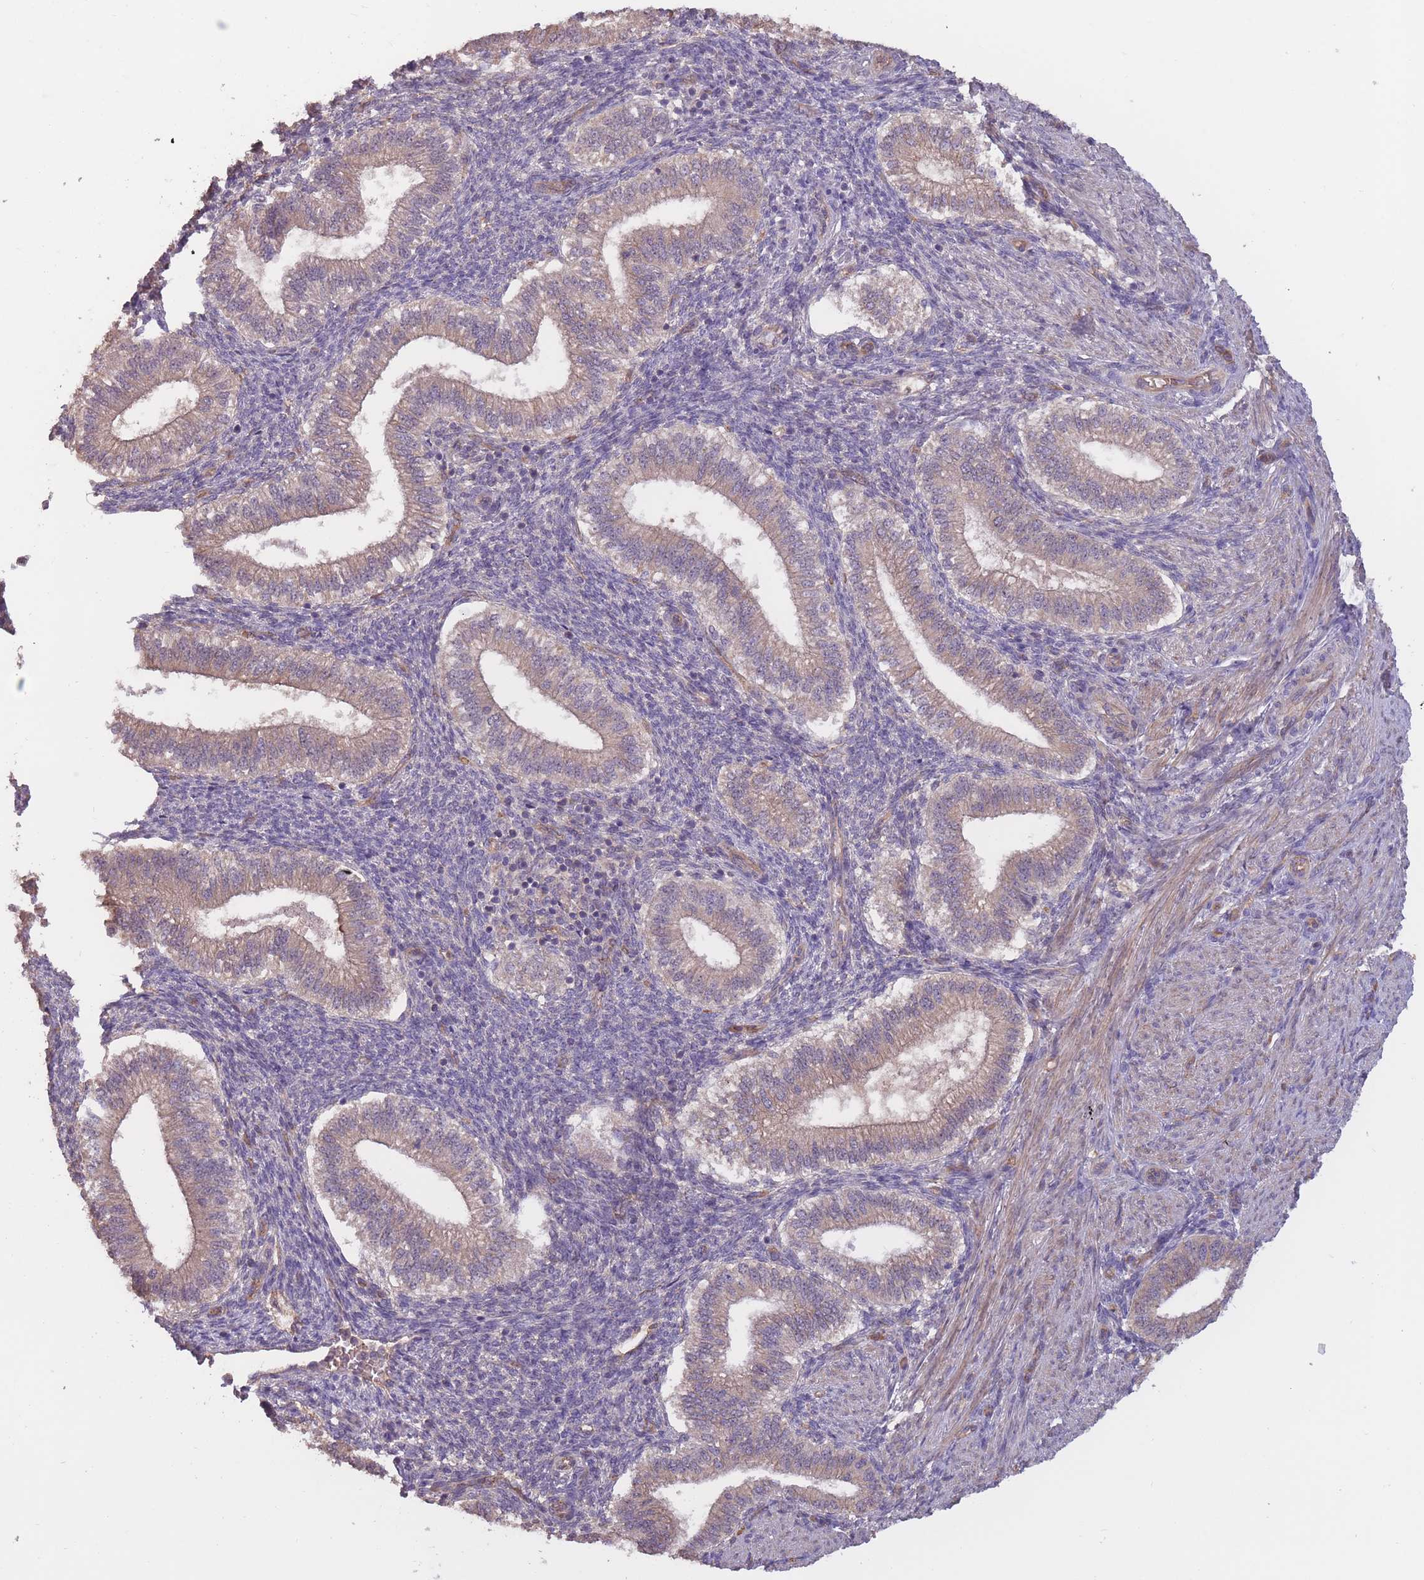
{"staining": {"intensity": "weak", "quantity": "<25%", "location": "cytoplasmic/membranous"}, "tissue": "endometrium", "cell_type": "Cells in endometrial stroma", "image_type": "normal", "snomed": [{"axis": "morphology", "description": "Normal tissue, NOS"}, {"axis": "topography", "description": "Endometrium"}], "caption": "IHC image of unremarkable endometrium: human endometrium stained with DAB (3,3'-diaminobenzidine) exhibits no significant protein staining in cells in endometrial stroma.", "gene": "KIAA1755", "patient": {"sex": "female", "age": 25}}